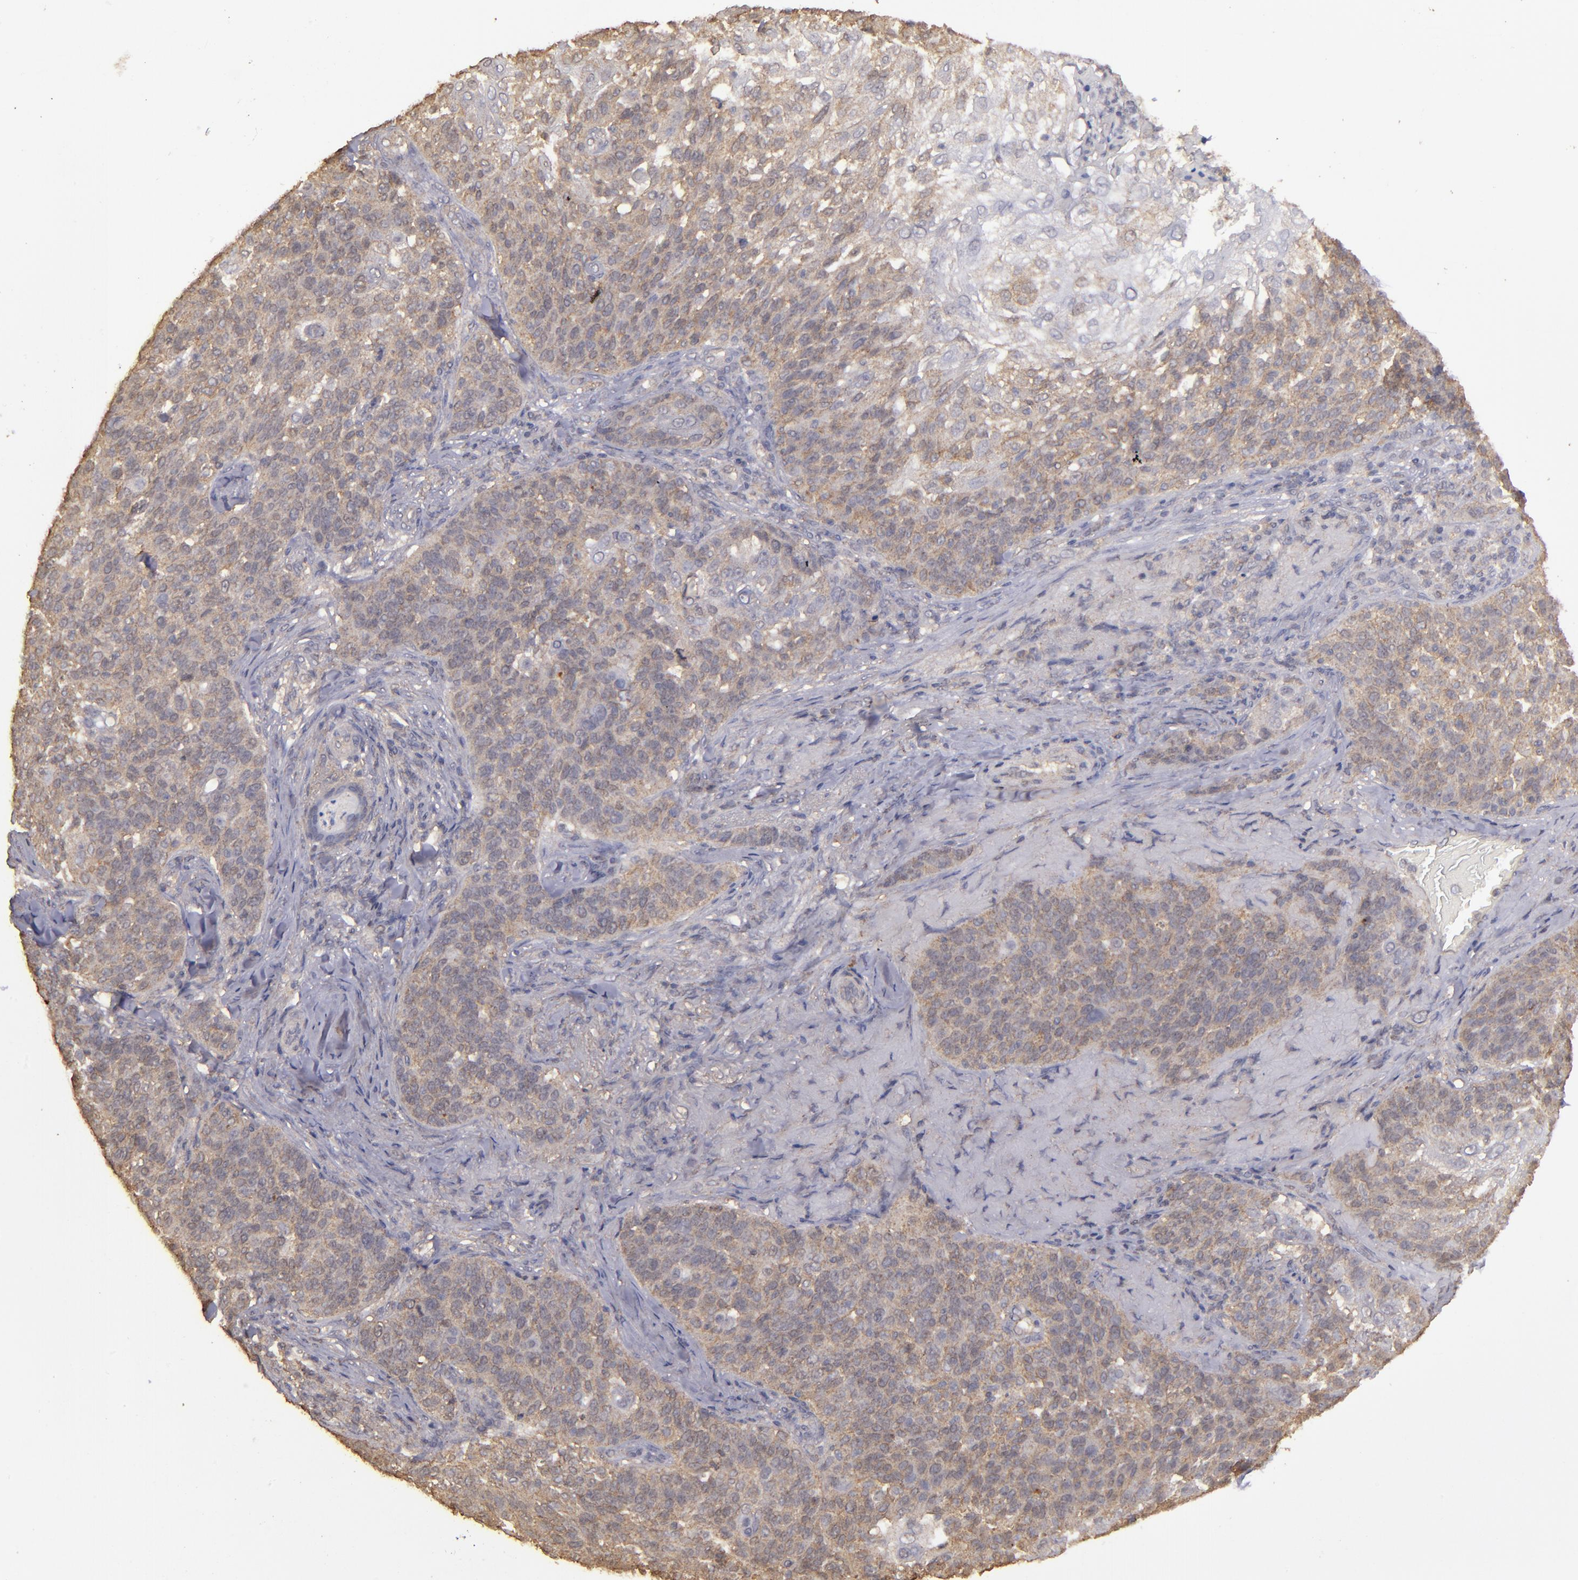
{"staining": {"intensity": "weak", "quantity": "25%-75%", "location": "cytoplasmic/membranous"}, "tissue": "skin cancer", "cell_type": "Tumor cells", "image_type": "cancer", "snomed": [{"axis": "morphology", "description": "Normal tissue, NOS"}, {"axis": "morphology", "description": "Squamous cell carcinoma, NOS"}, {"axis": "topography", "description": "Skin"}], "caption": "Tumor cells display weak cytoplasmic/membranous staining in approximately 25%-75% of cells in skin cancer (squamous cell carcinoma).", "gene": "FAT1", "patient": {"sex": "female", "age": 83}}